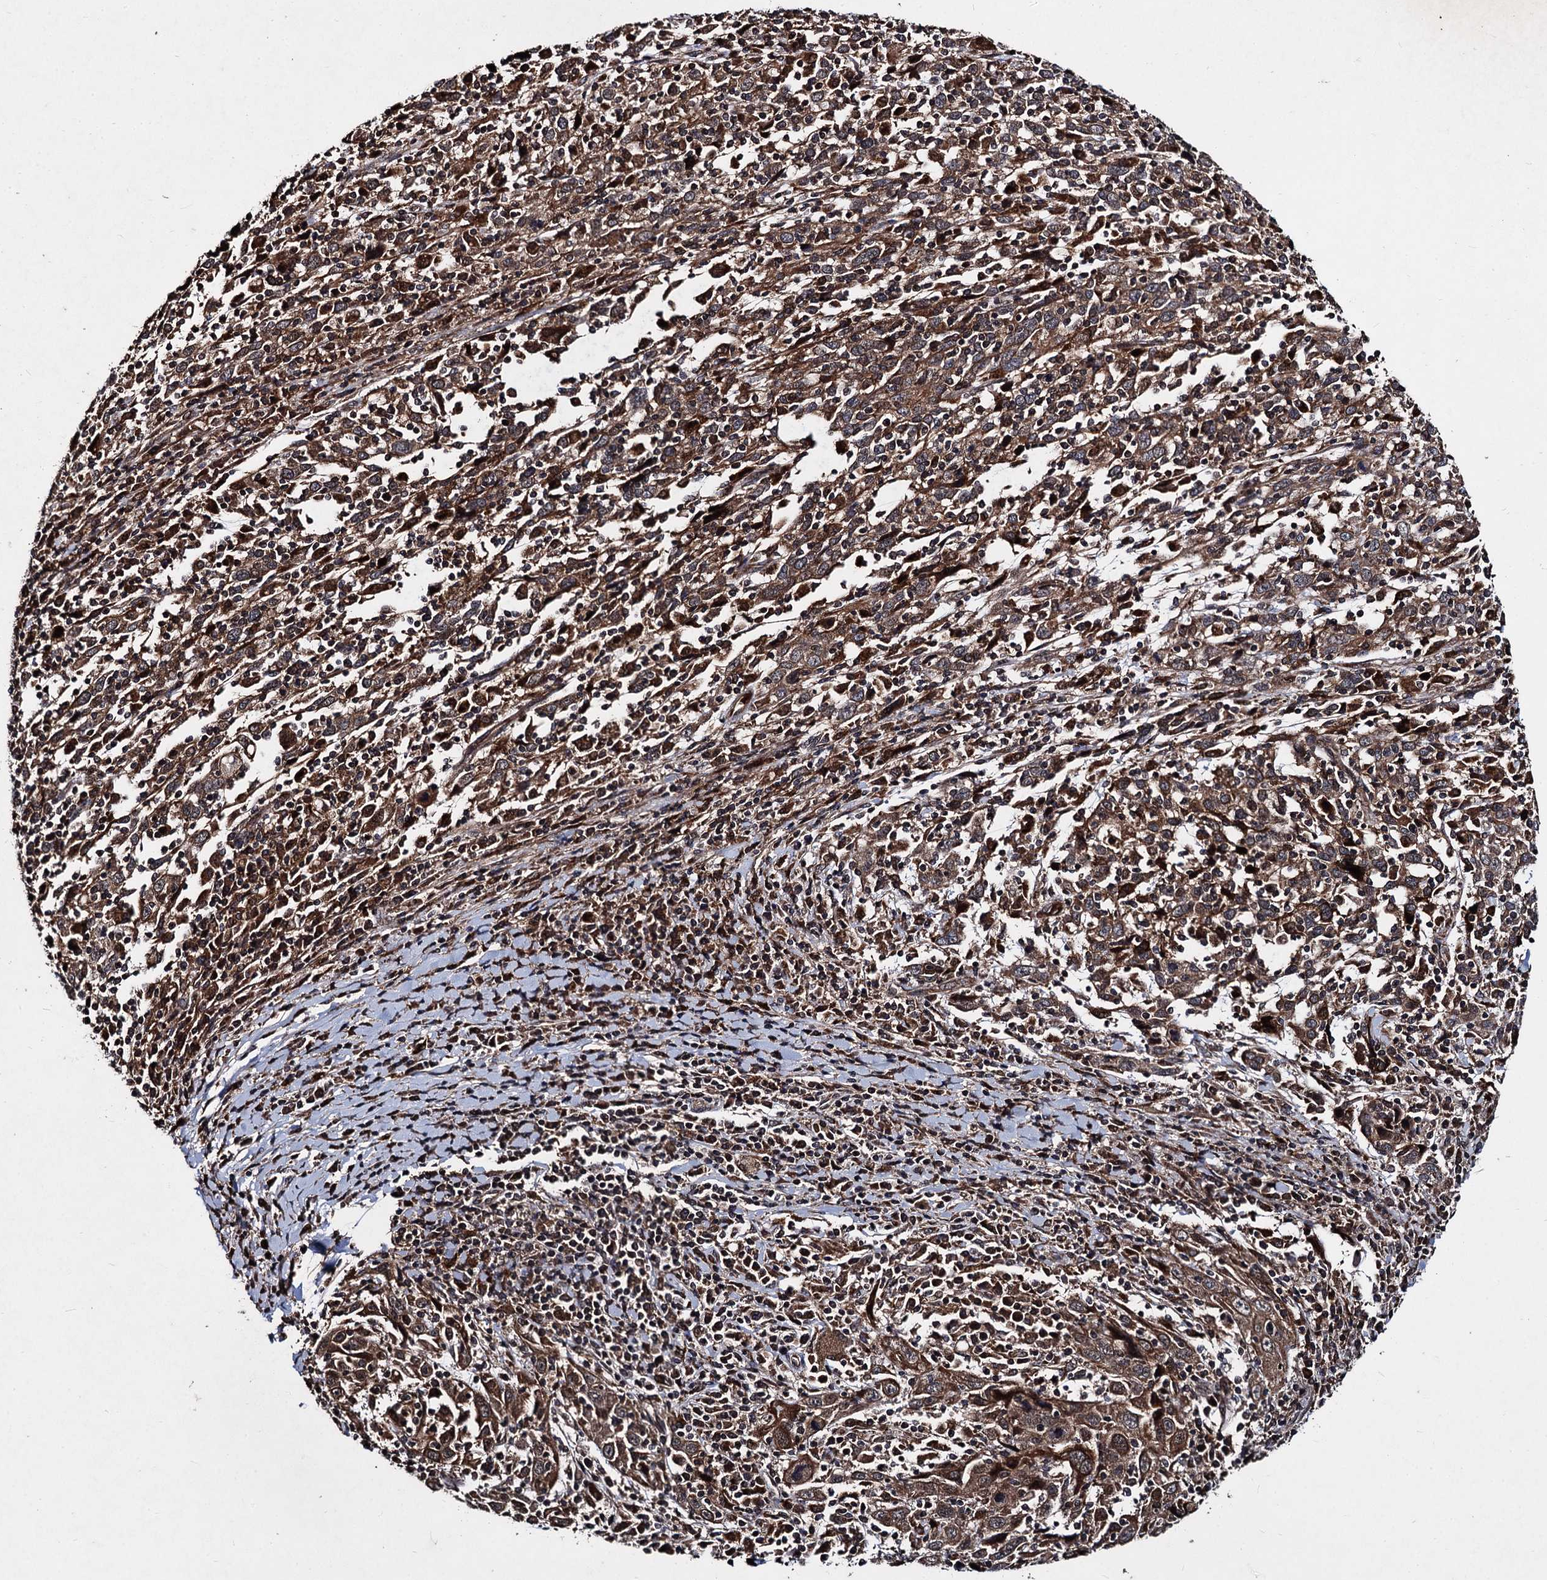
{"staining": {"intensity": "moderate", "quantity": ">75%", "location": "cytoplasmic/membranous"}, "tissue": "cervical cancer", "cell_type": "Tumor cells", "image_type": "cancer", "snomed": [{"axis": "morphology", "description": "Squamous cell carcinoma, NOS"}, {"axis": "topography", "description": "Cervix"}], "caption": "Cervical cancer (squamous cell carcinoma) stained for a protein demonstrates moderate cytoplasmic/membranous positivity in tumor cells.", "gene": "BCL2L2", "patient": {"sex": "female", "age": 46}}